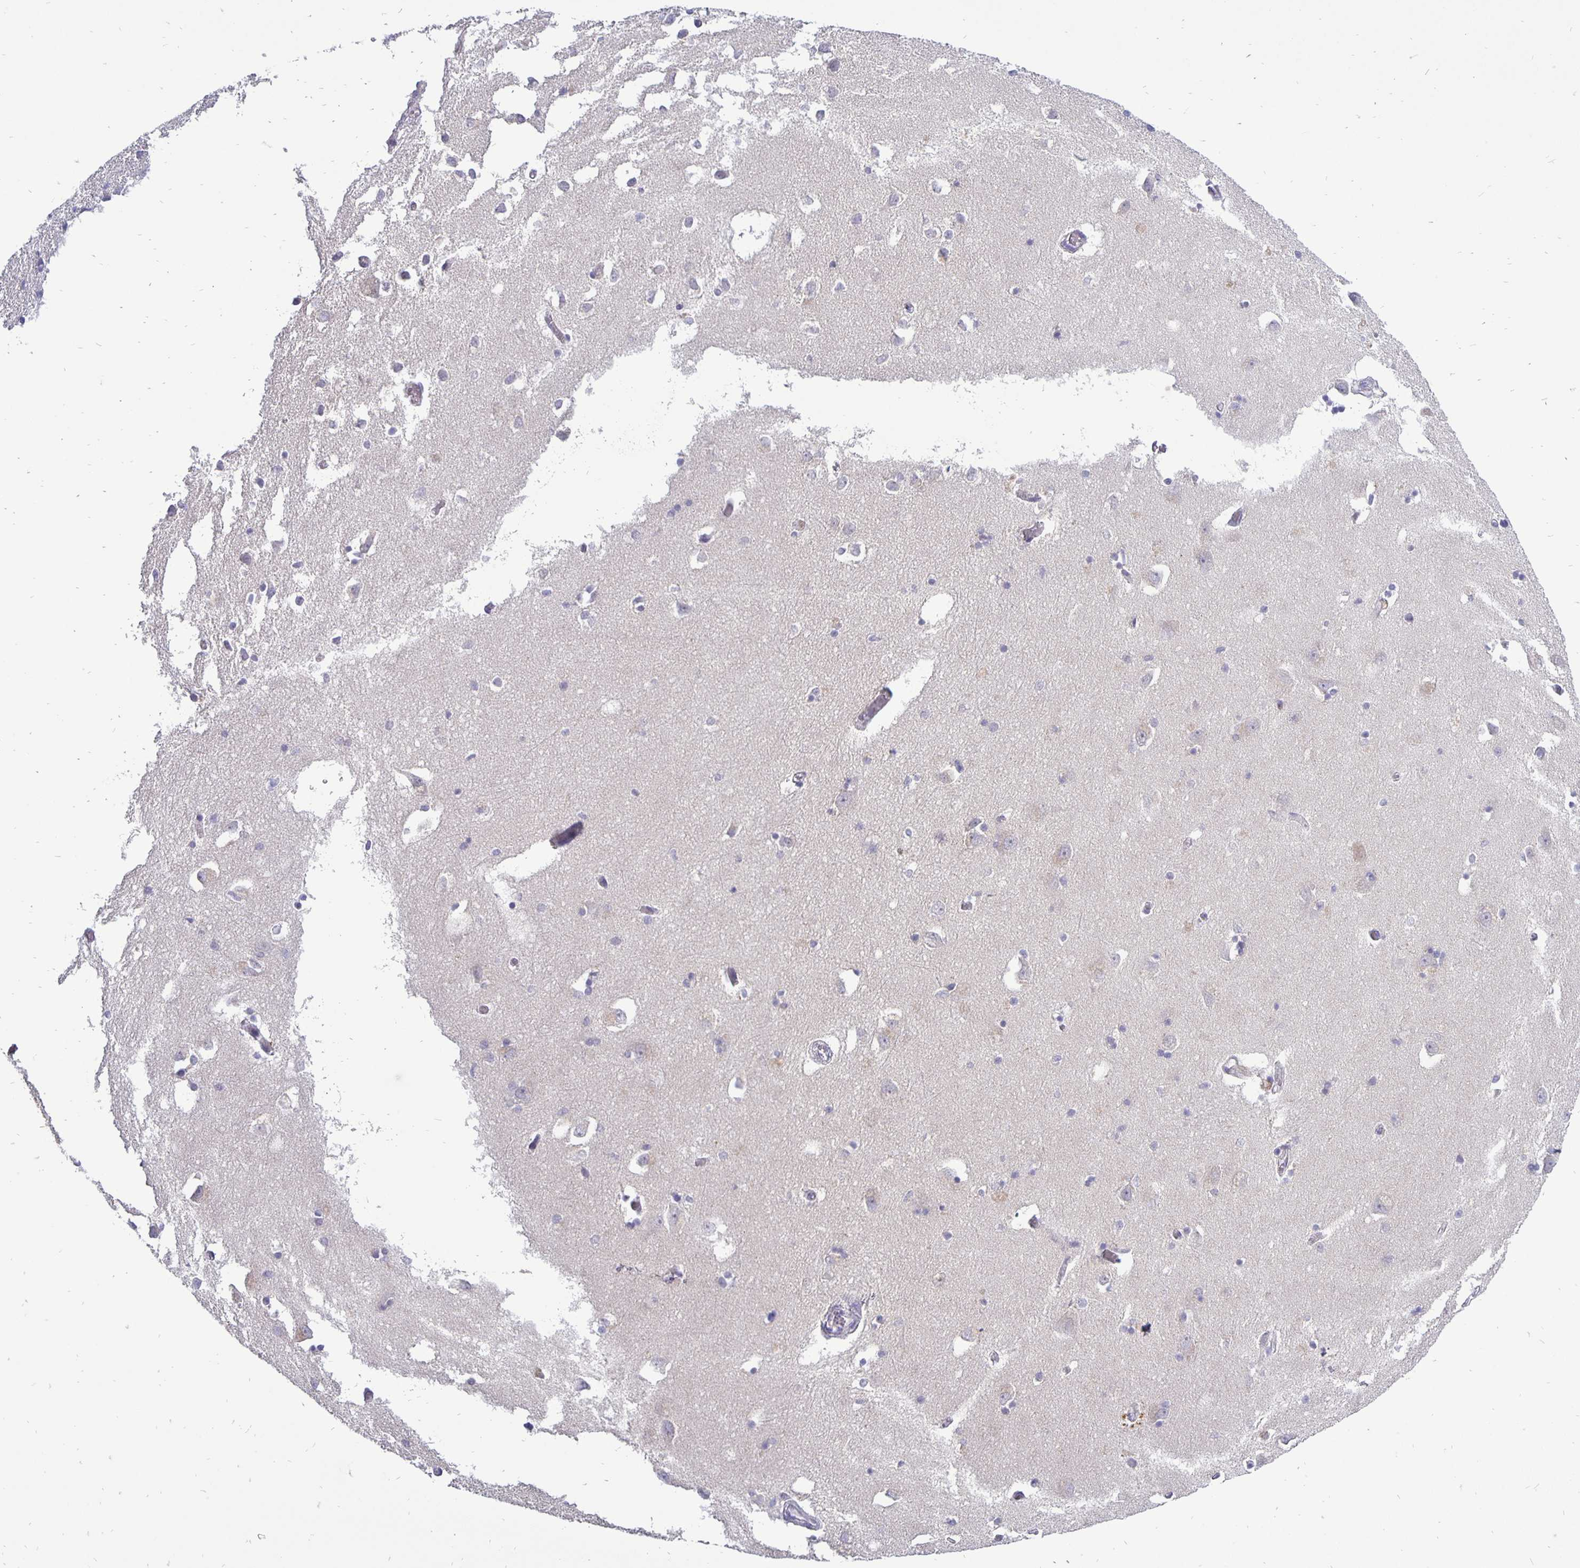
{"staining": {"intensity": "negative", "quantity": "none", "location": "none"}, "tissue": "caudate", "cell_type": "Glial cells", "image_type": "normal", "snomed": [{"axis": "morphology", "description": "Normal tissue, NOS"}, {"axis": "topography", "description": "Lateral ventricle wall"}, {"axis": "topography", "description": "Hippocampus"}], "caption": "Caudate was stained to show a protein in brown. There is no significant staining in glial cells. (DAB (3,3'-diaminobenzidine) immunohistochemistry (IHC) visualized using brightfield microscopy, high magnification).", "gene": "ERBB2", "patient": {"sex": "female", "age": 63}}